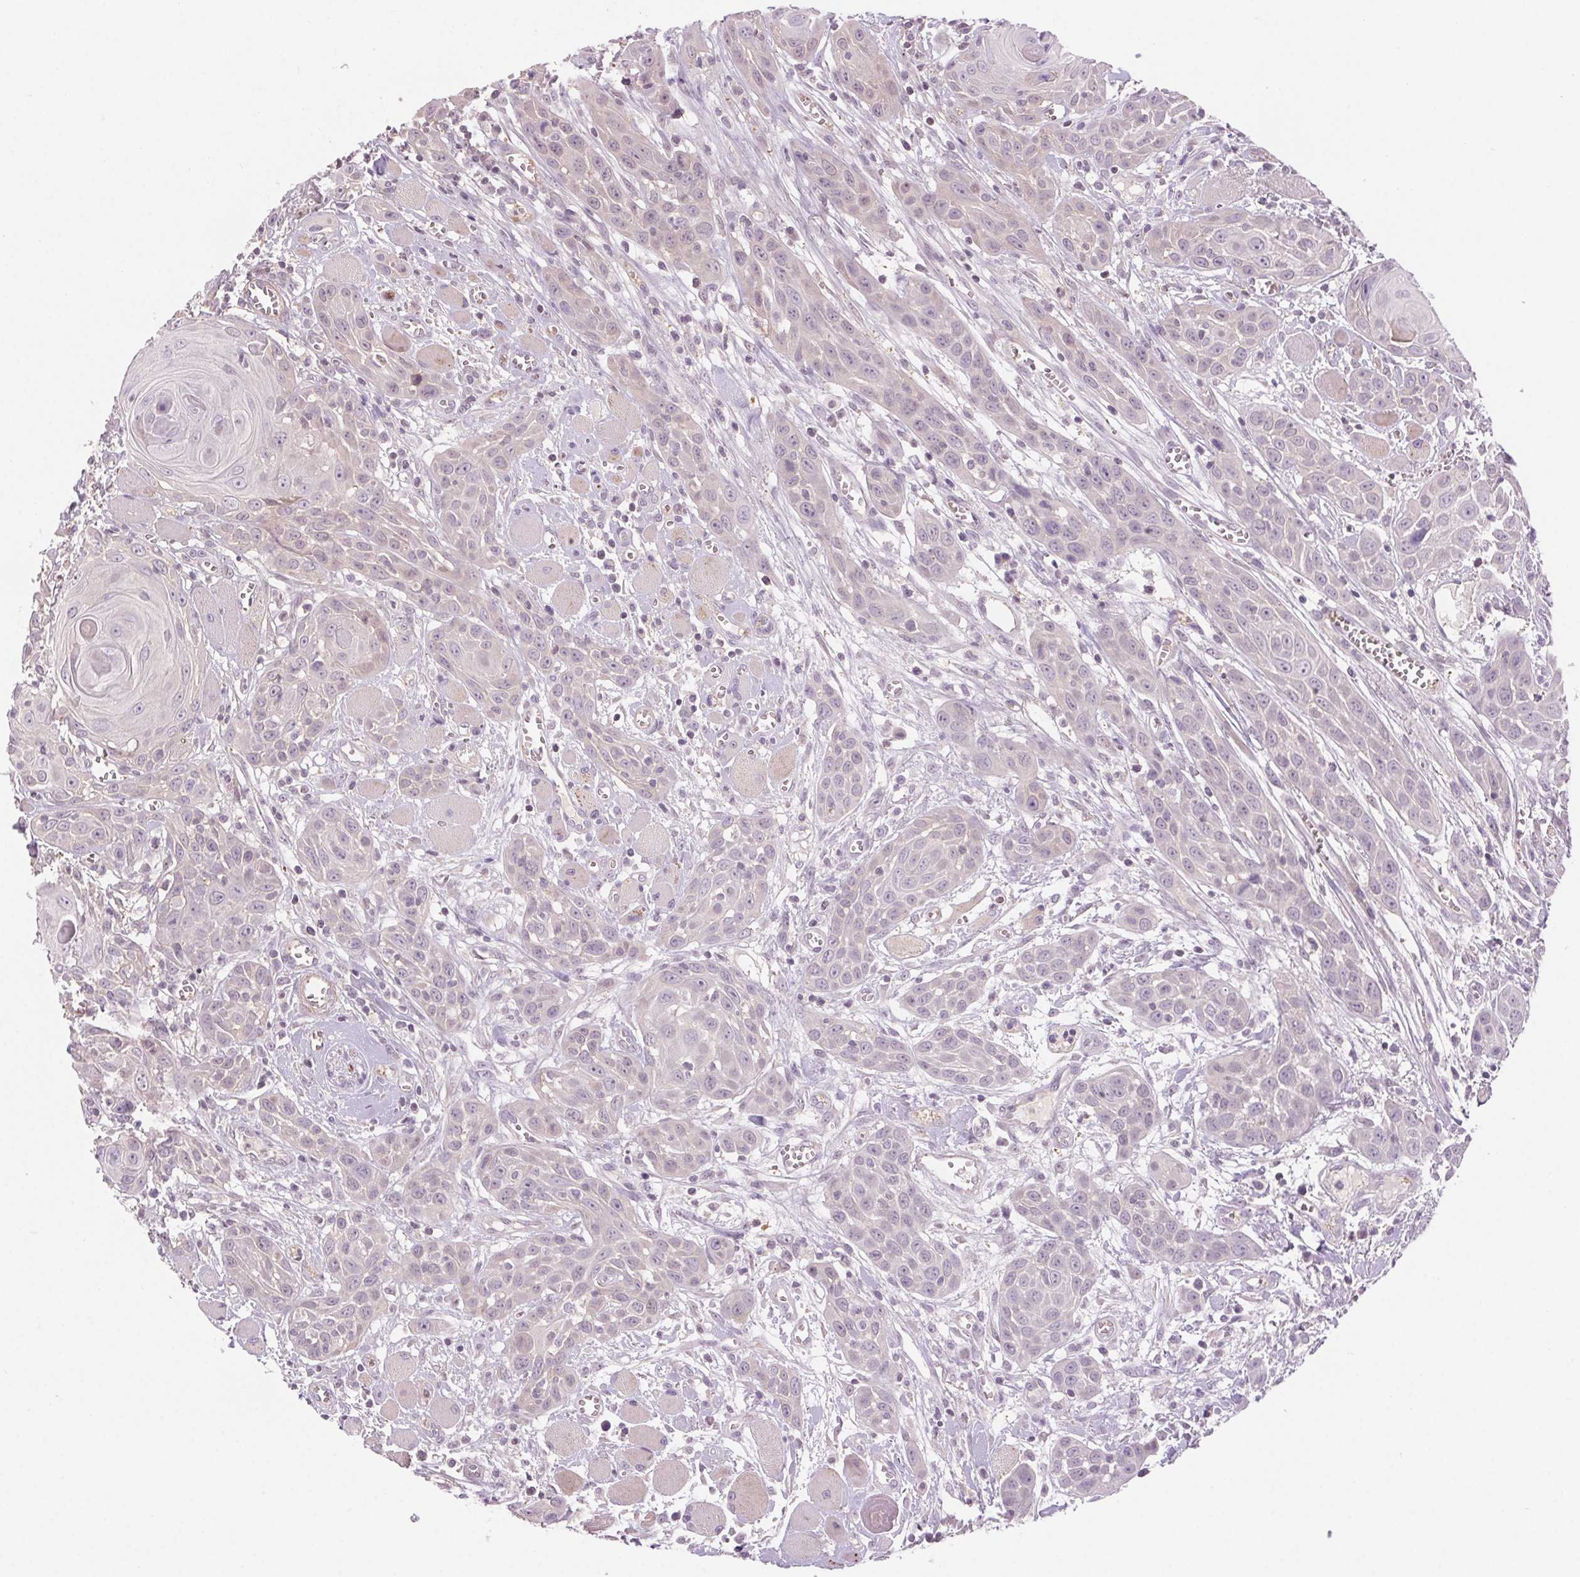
{"staining": {"intensity": "negative", "quantity": "none", "location": "none"}, "tissue": "head and neck cancer", "cell_type": "Tumor cells", "image_type": "cancer", "snomed": [{"axis": "morphology", "description": "Squamous cell carcinoma, NOS"}, {"axis": "topography", "description": "Head-Neck"}], "caption": "The histopathology image exhibits no staining of tumor cells in squamous cell carcinoma (head and neck).", "gene": "HHLA2", "patient": {"sex": "female", "age": 80}}